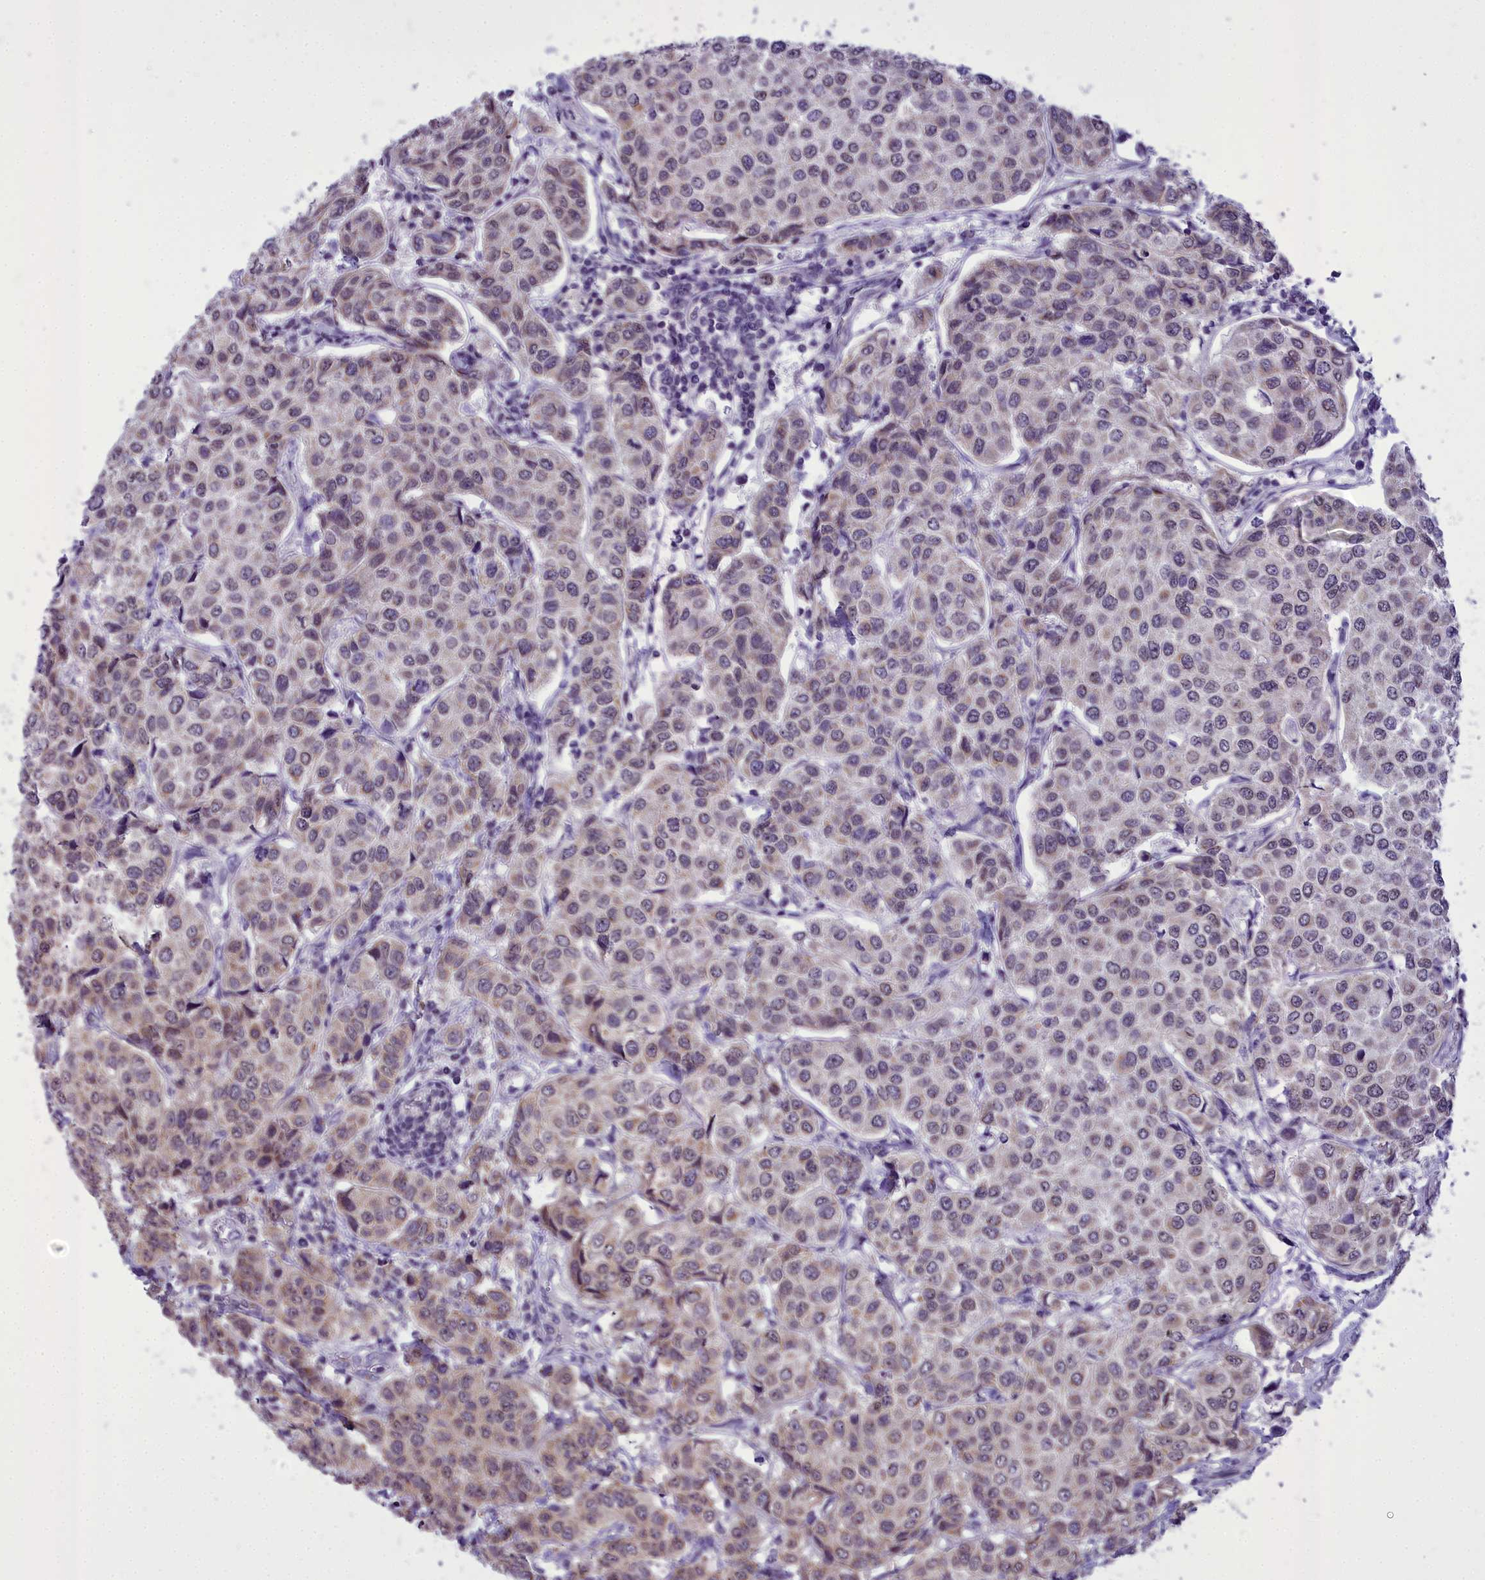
{"staining": {"intensity": "moderate", "quantity": "<25%", "location": "cytoplasmic/membranous"}, "tissue": "breast cancer", "cell_type": "Tumor cells", "image_type": "cancer", "snomed": [{"axis": "morphology", "description": "Duct carcinoma"}, {"axis": "topography", "description": "Breast"}], "caption": "A brown stain labels moderate cytoplasmic/membranous positivity of a protein in human breast intraductal carcinoma tumor cells.", "gene": "B9D2", "patient": {"sex": "female", "age": 55}}